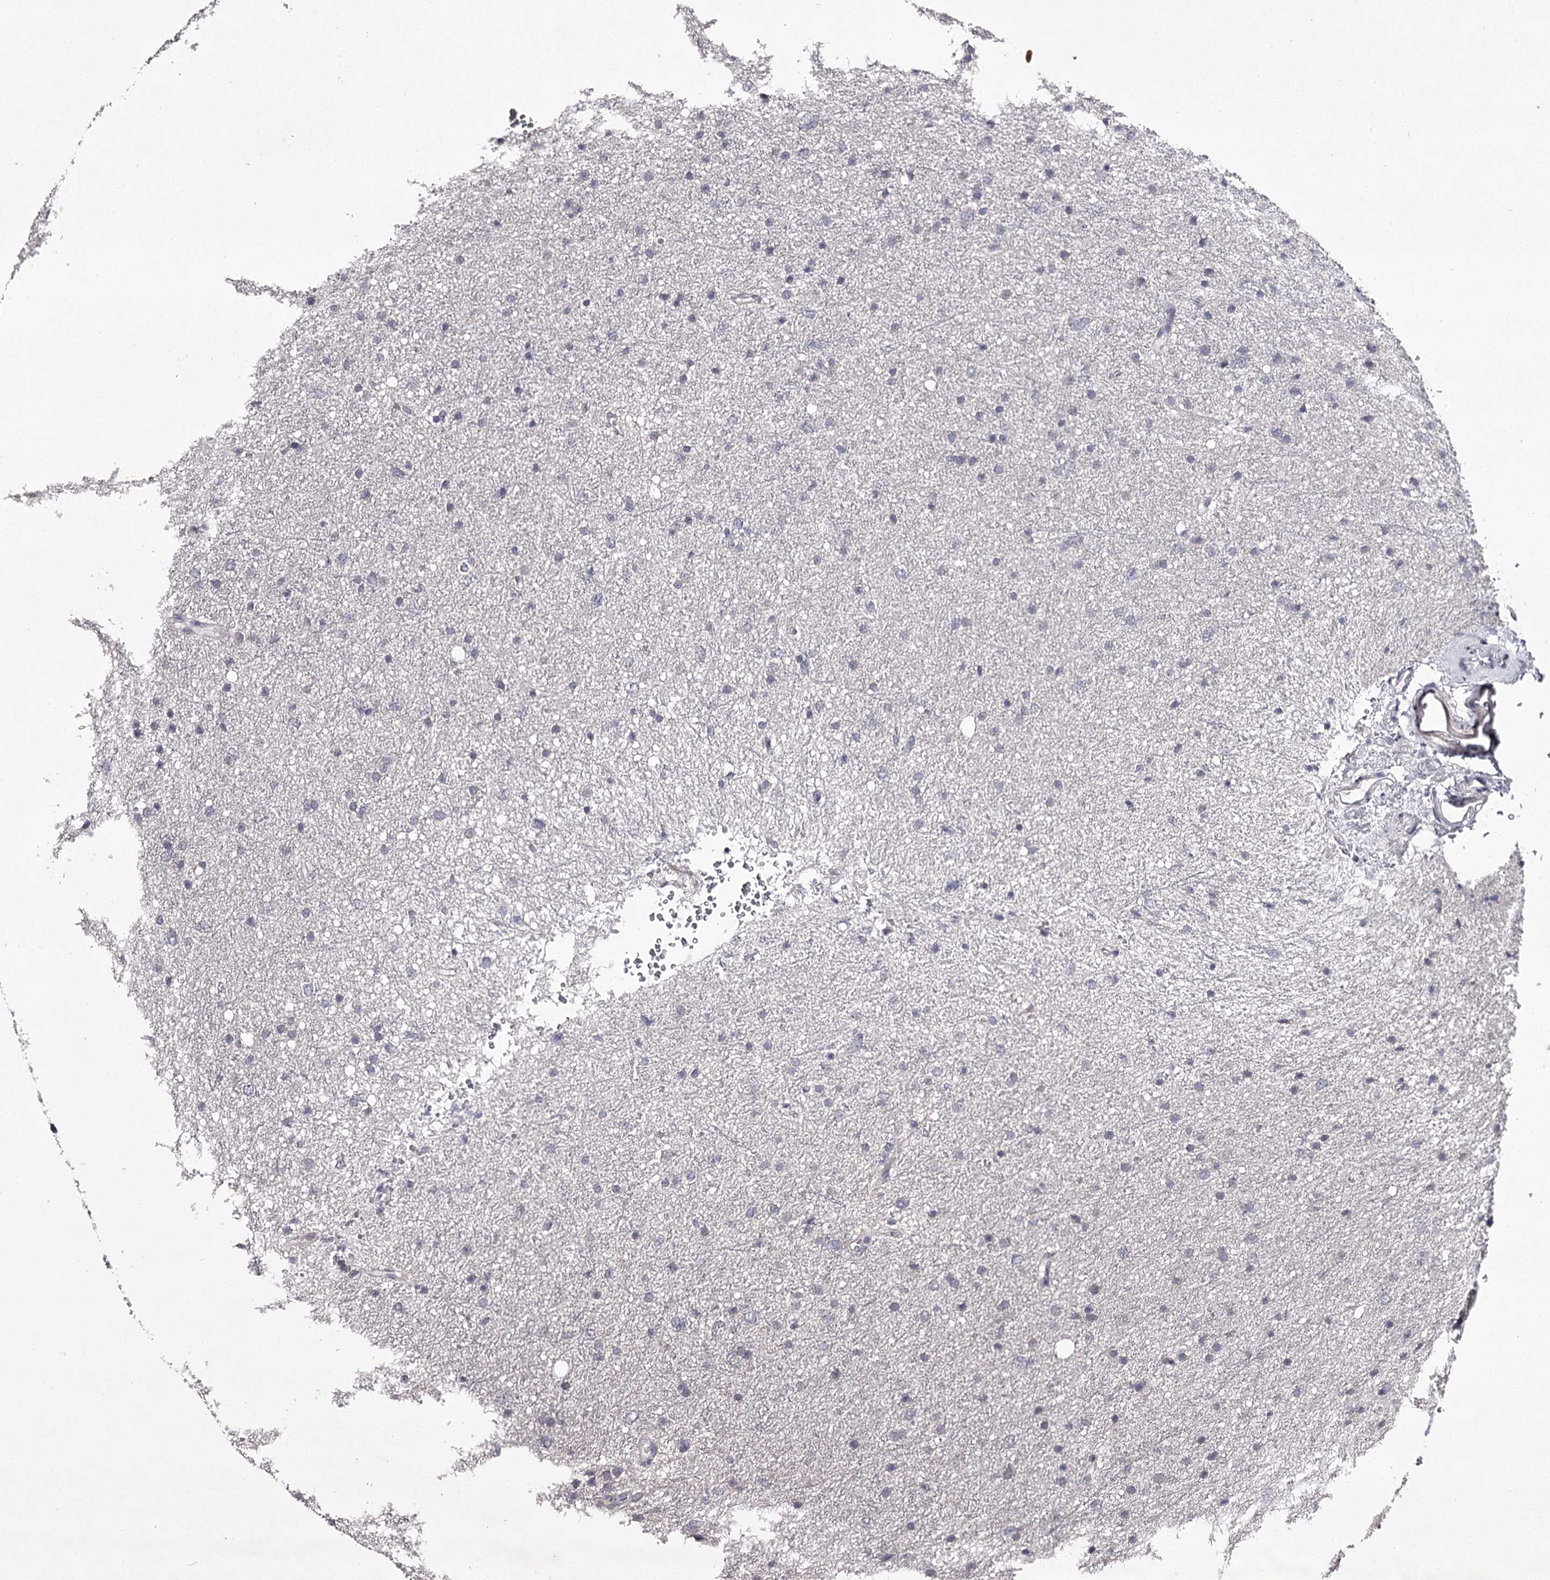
{"staining": {"intensity": "negative", "quantity": "none", "location": "none"}, "tissue": "glioma", "cell_type": "Tumor cells", "image_type": "cancer", "snomed": [{"axis": "morphology", "description": "Glioma, malignant, Low grade"}, {"axis": "topography", "description": "Cerebral cortex"}], "caption": "This micrograph is of glioma stained with immunohistochemistry (IHC) to label a protein in brown with the nuclei are counter-stained blue. There is no staining in tumor cells.", "gene": "PRM2", "patient": {"sex": "female", "age": 39}}